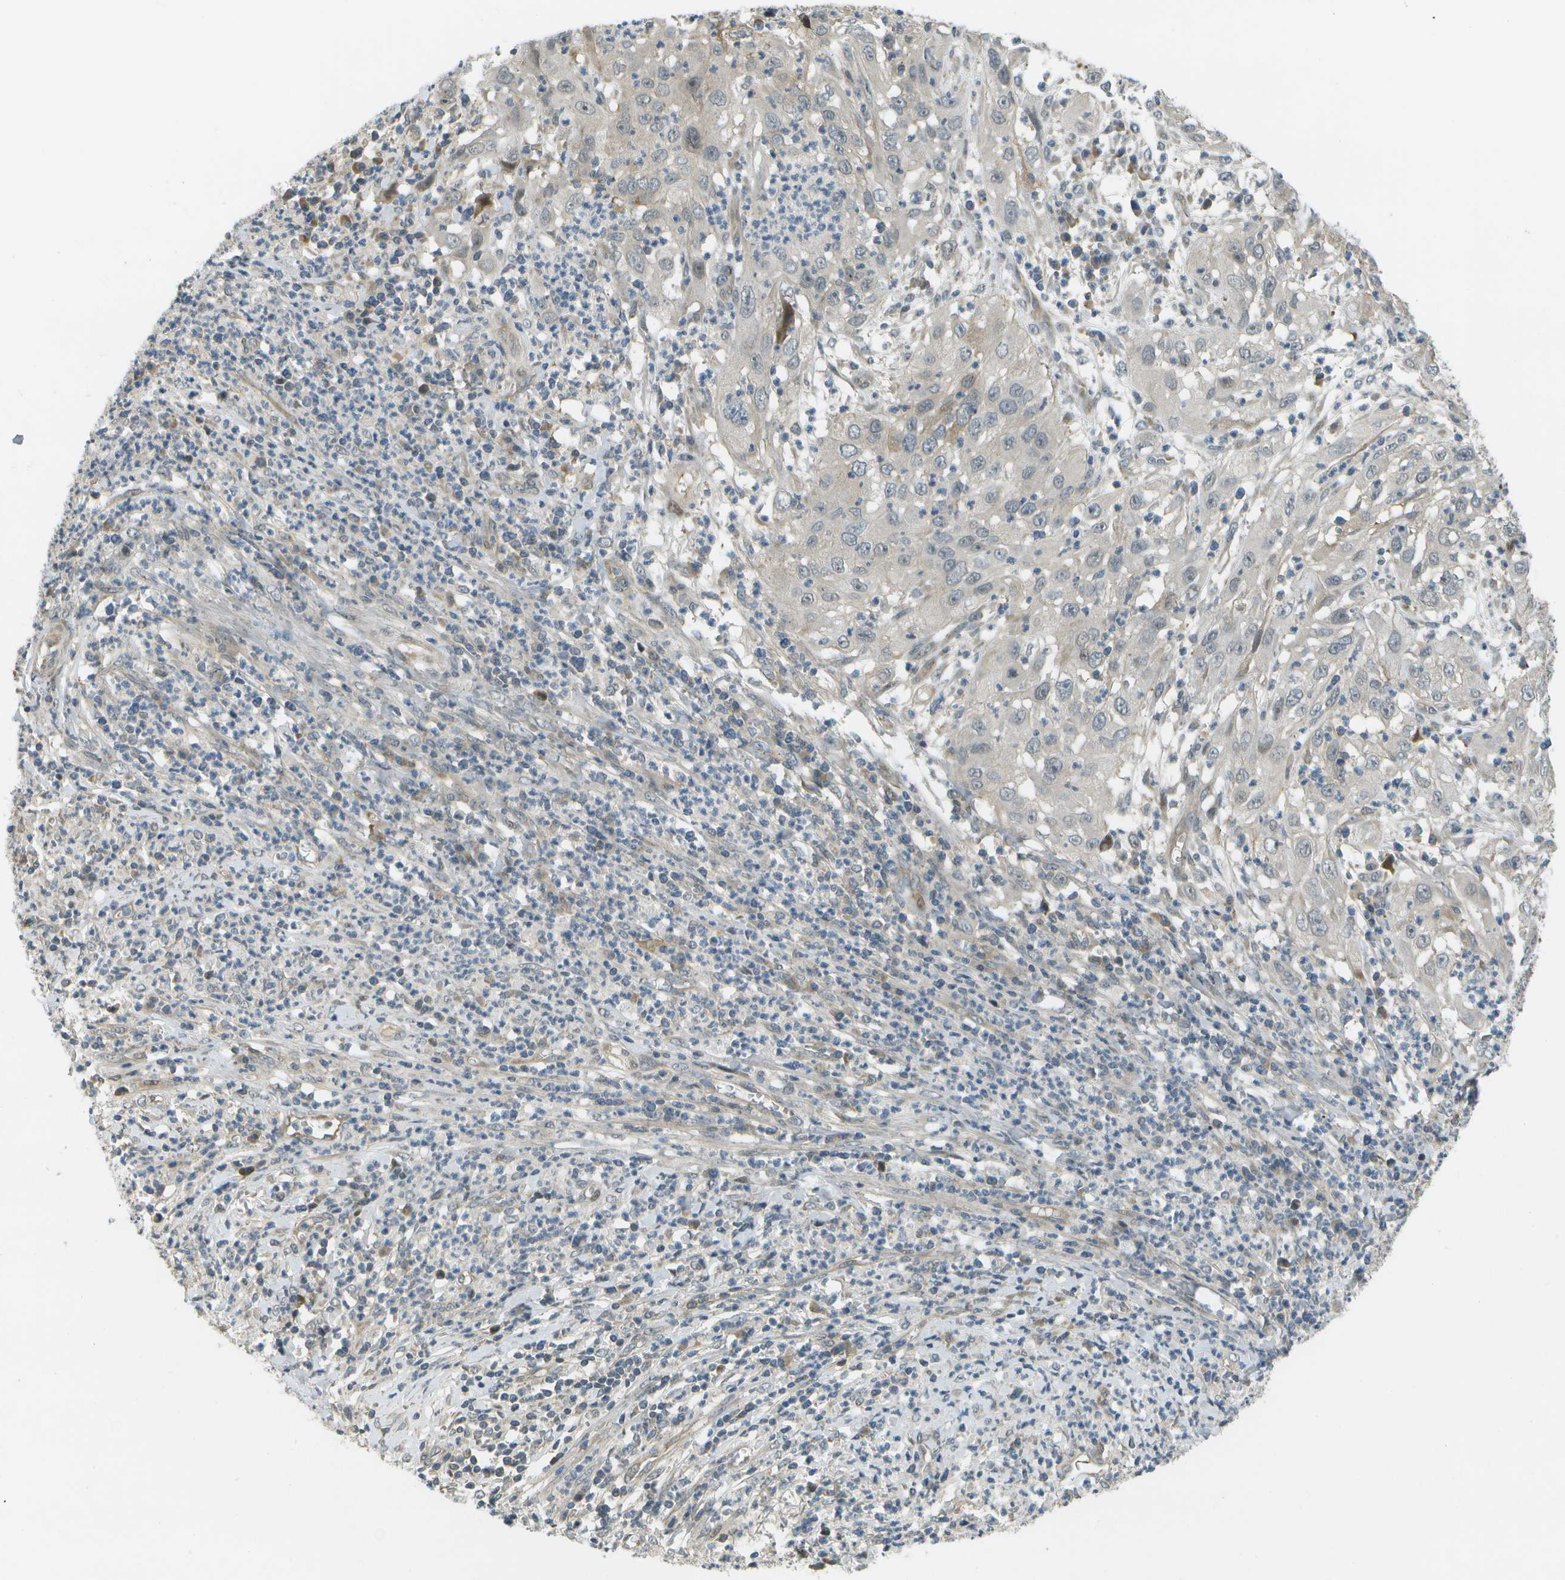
{"staining": {"intensity": "negative", "quantity": "none", "location": "none"}, "tissue": "cervical cancer", "cell_type": "Tumor cells", "image_type": "cancer", "snomed": [{"axis": "morphology", "description": "Squamous cell carcinoma, NOS"}, {"axis": "topography", "description": "Cervix"}], "caption": "A high-resolution micrograph shows immunohistochemistry (IHC) staining of cervical squamous cell carcinoma, which reveals no significant positivity in tumor cells.", "gene": "WNK2", "patient": {"sex": "female", "age": 32}}